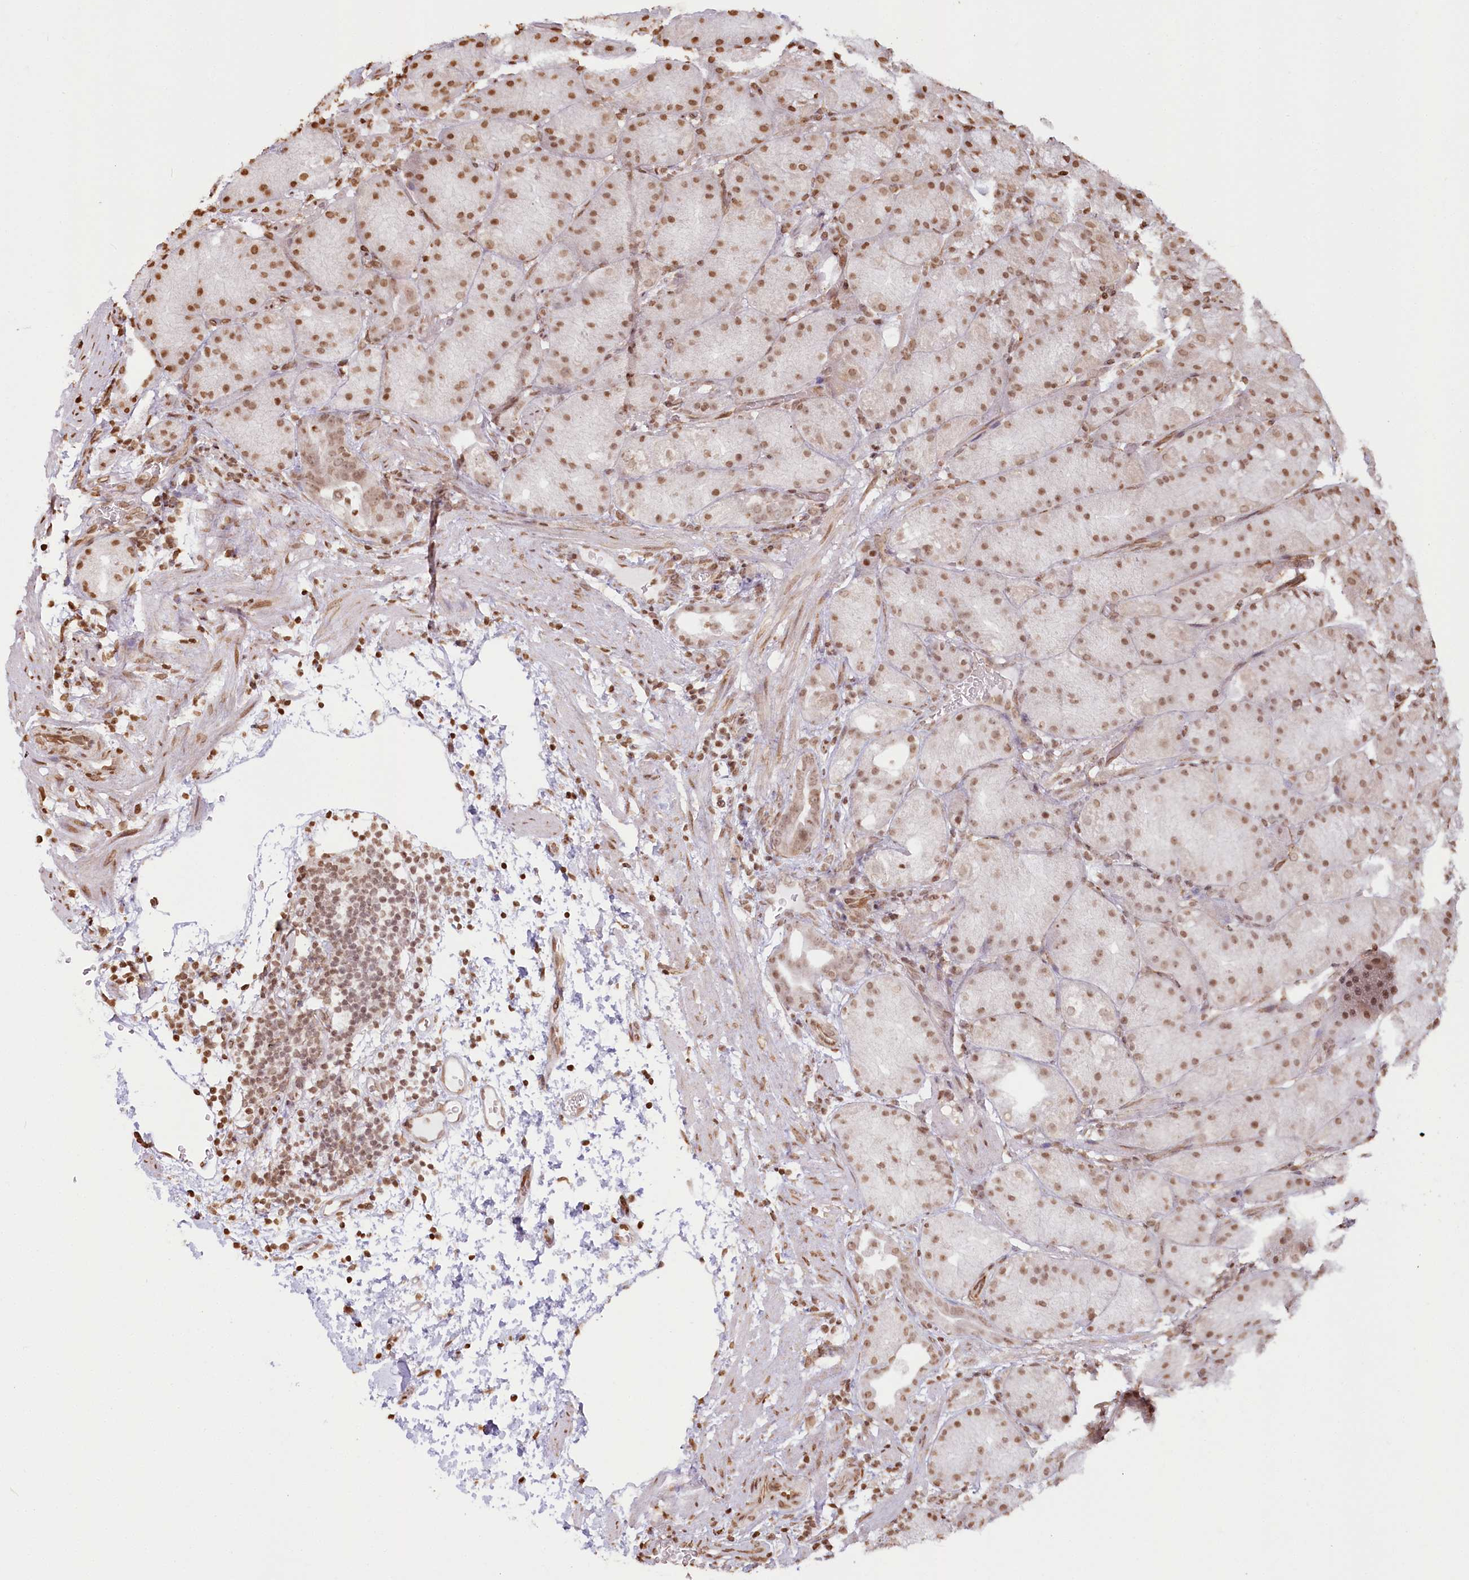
{"staining": {"intensity": "moderate", "quantity": ">75%", "location": "nuclear"}, "tissue": "stomach", "cell_type": "Glandular cells", "image_type": "normal", "snomed": [{"axis": "morphology", "description": "Normal tissue, NOS"}, {"axis": "topography", "description": "Stomach, upper"}, {"axis": "topography", "description": "Stomach"}], "caption": "Immunohistochemistry histopathology image of benign stomach: human stomach stained using IHC demonstrates medium levels of moderate protein expression localized specifically in the nuclear of glandular cells, appearing as a nuclear brown color.", "gene": "FAM13A", "patient": {"sex": "male", "age": 48}}